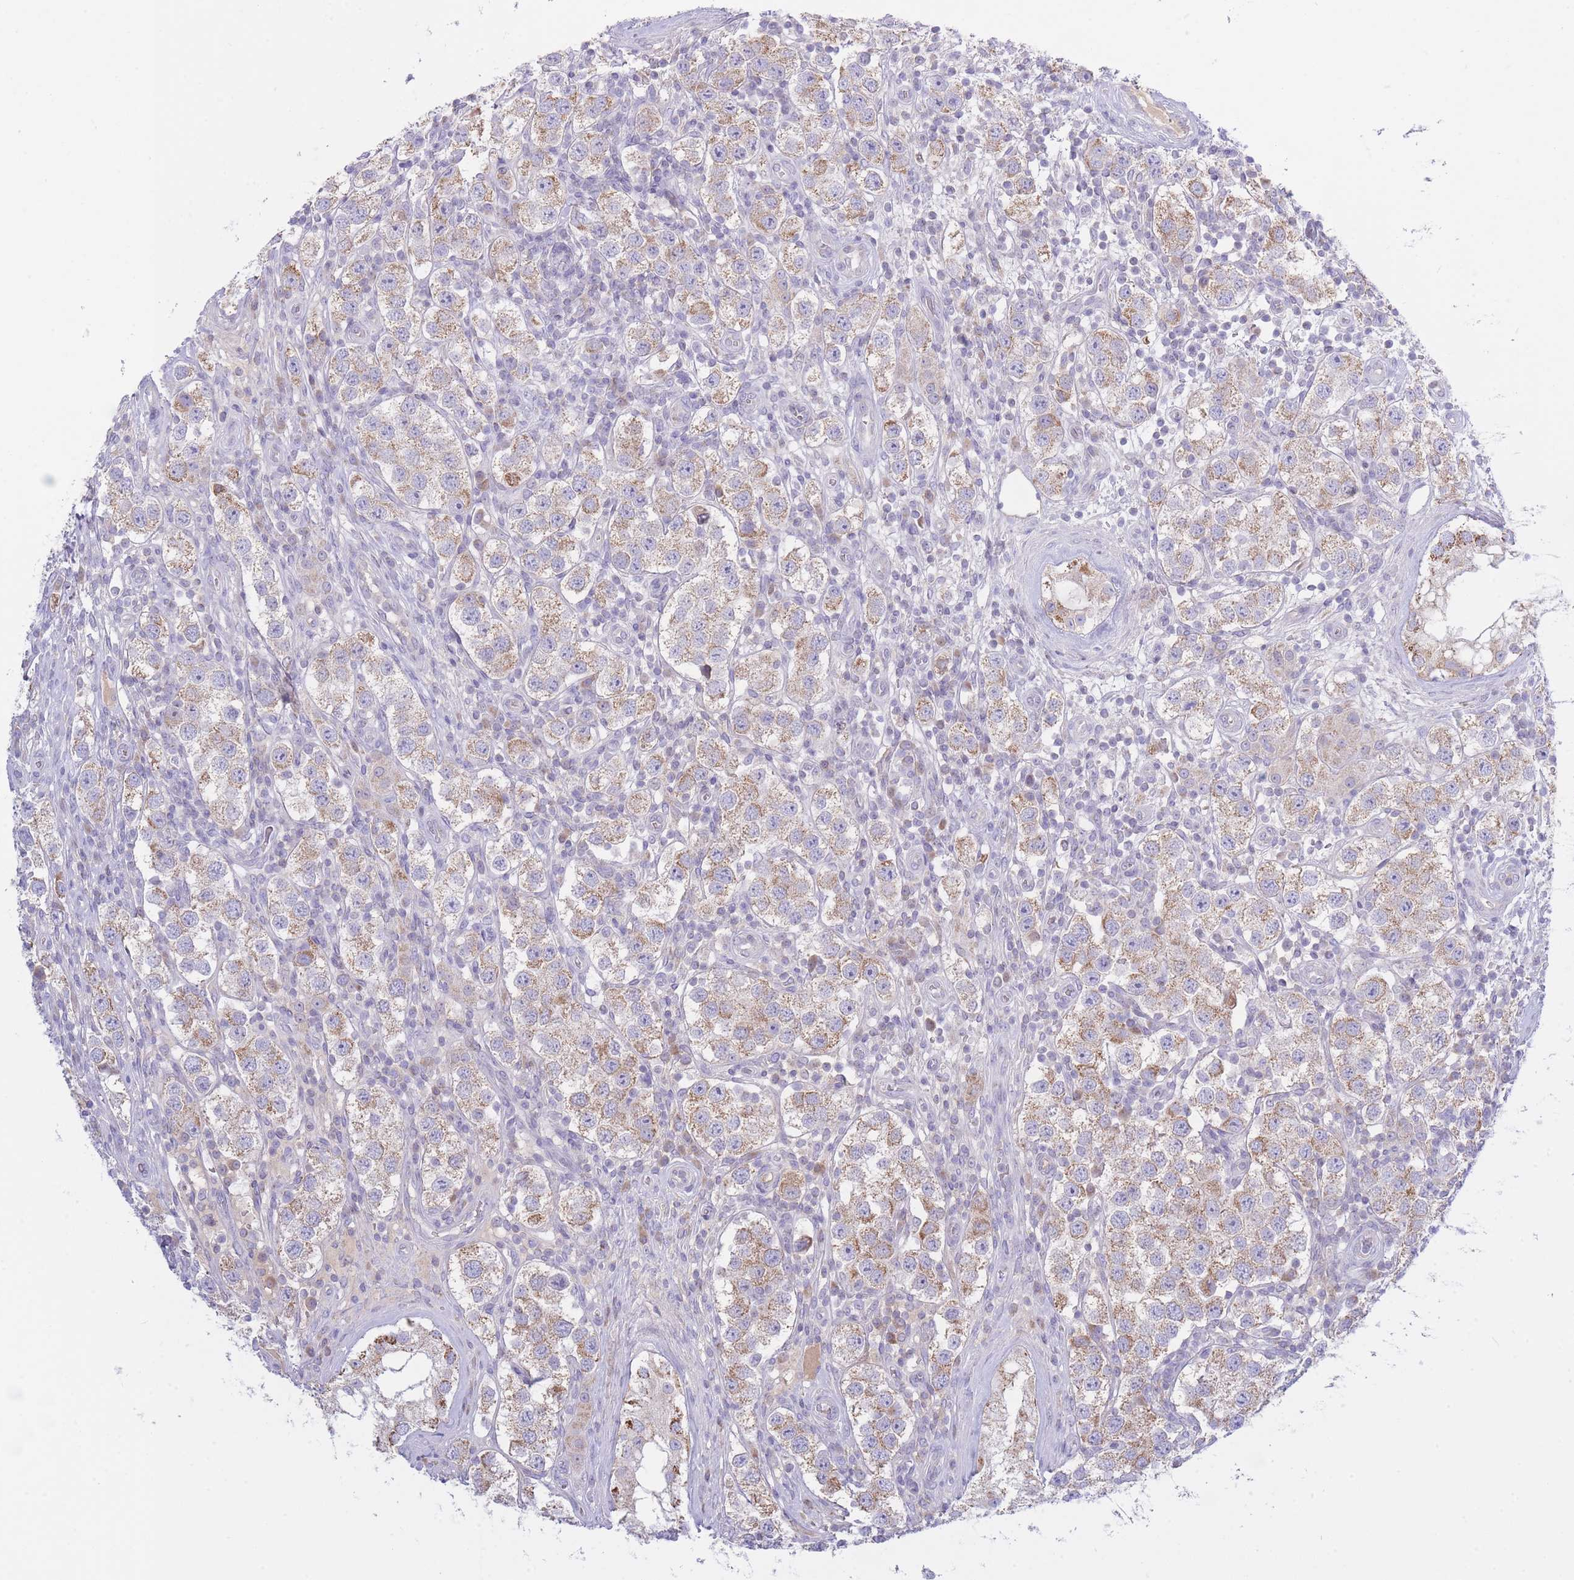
{"staining": {"intensity": "moderate", "quantity": "25%-75%", "location": "cytoplasmic/membranous"}, "tissue": "testis cancer", "cell_type": "Tumor cells", "image_type": "cancer", "snomed": [{"axis": "morphology", "description": "Seminoma, NOS"}, {"axis": "topography", "description": "Testis"}], "caption": "Moderate cytoplasmic/membranous expression is present in approximately 25%-75% of tumor cells in seminoma (testis).", "gene": "NANP", "patient": {"sex": "male", "age": 37}}